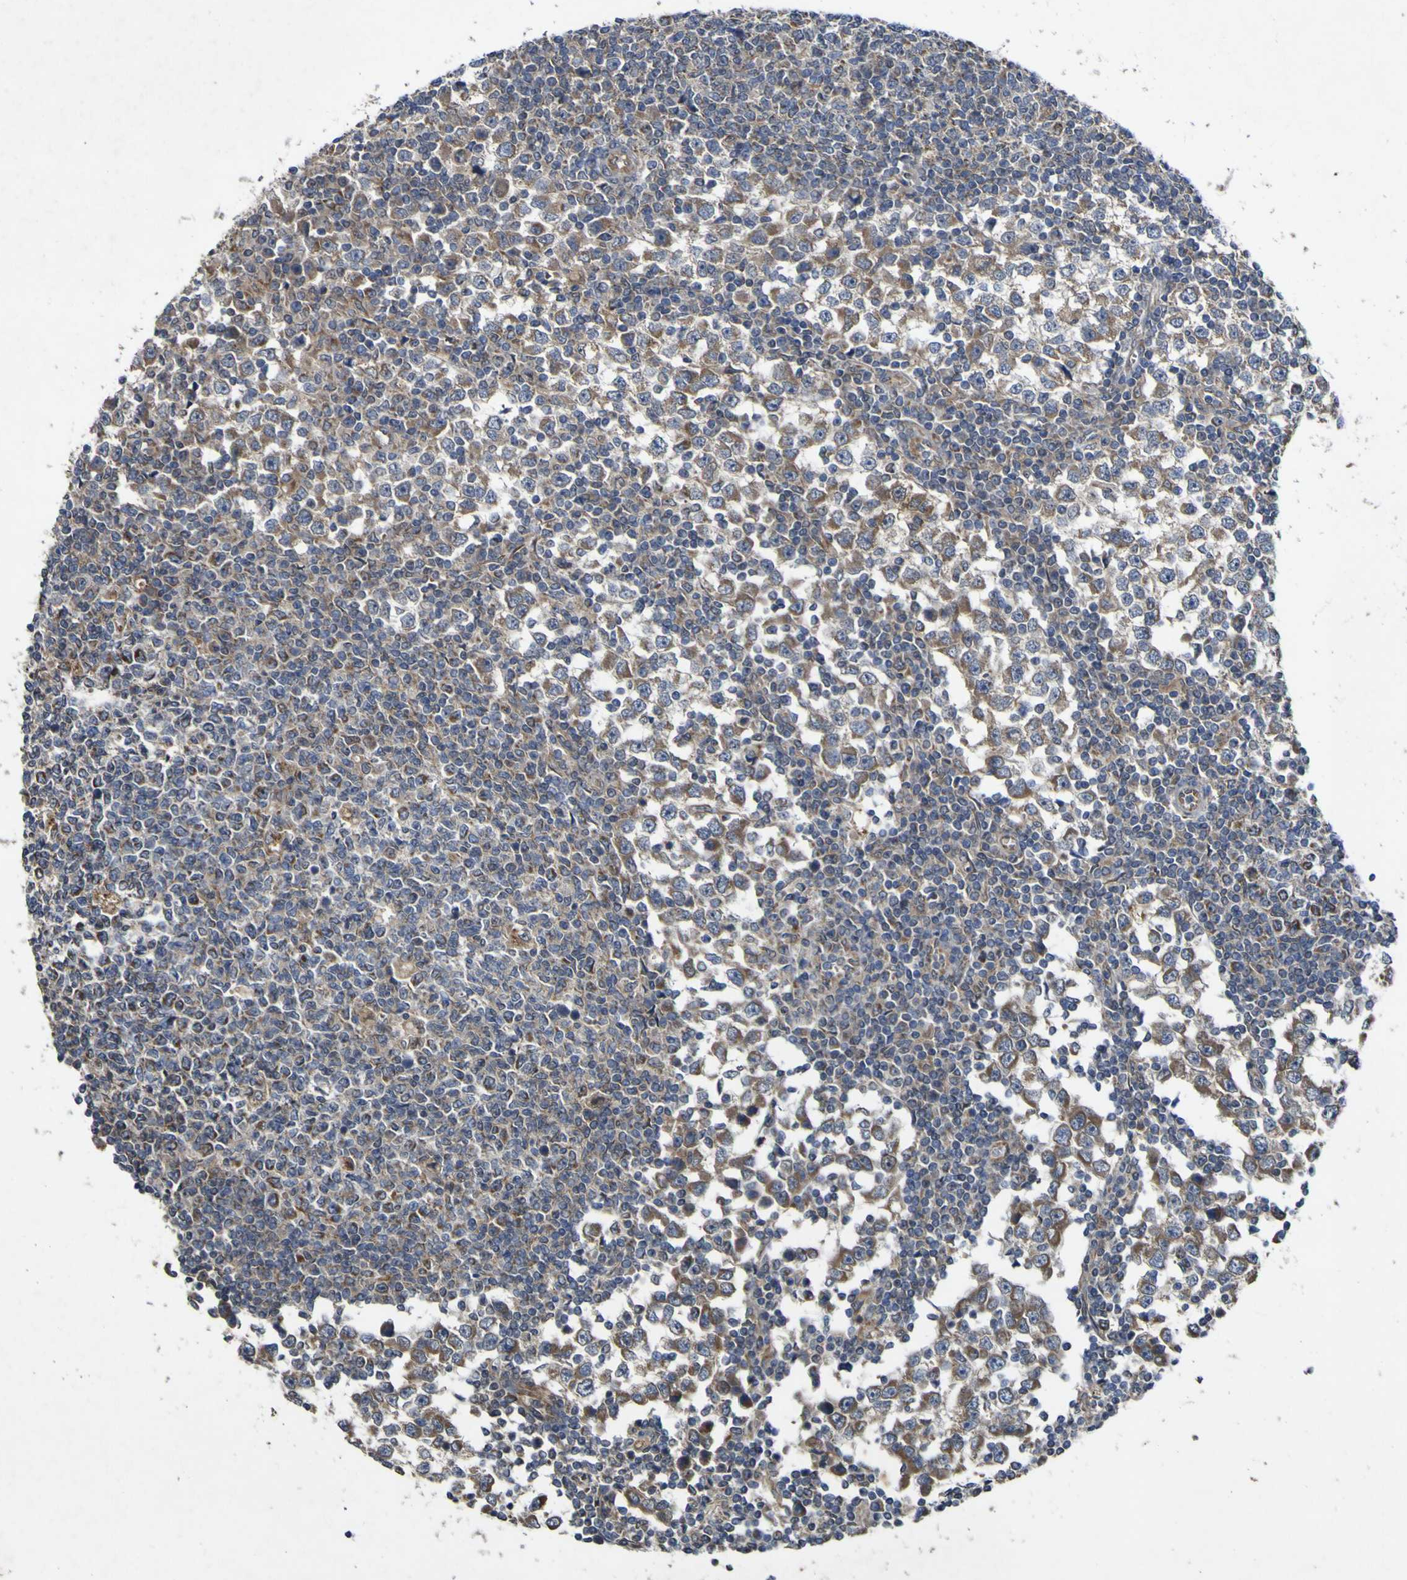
{"staining": {"intensity": "moderate", "quantity": ">75%", "location": "cytoplasmic/membranous"}, "tissue": "testis cancer", "cell_type": "Tumor cells", "image_type": "cancer", "snomed": [{"axis": "morphology", "description": "Seminoma, NOS"}, {"axis": "topography", "description": "Testis"}], "caption": "DAB (3,3'-diaminobenzidine) immunohistochemical staining of testis cancer exhibits moderate cytoplasmic/membranous protein expression in approximately >75% of tumor cells. (brown staining indicates protein expression, while blue staining denotes nuclei).", "gene": "IRAK2", "patient": {"sex": "male", "age": 65}}